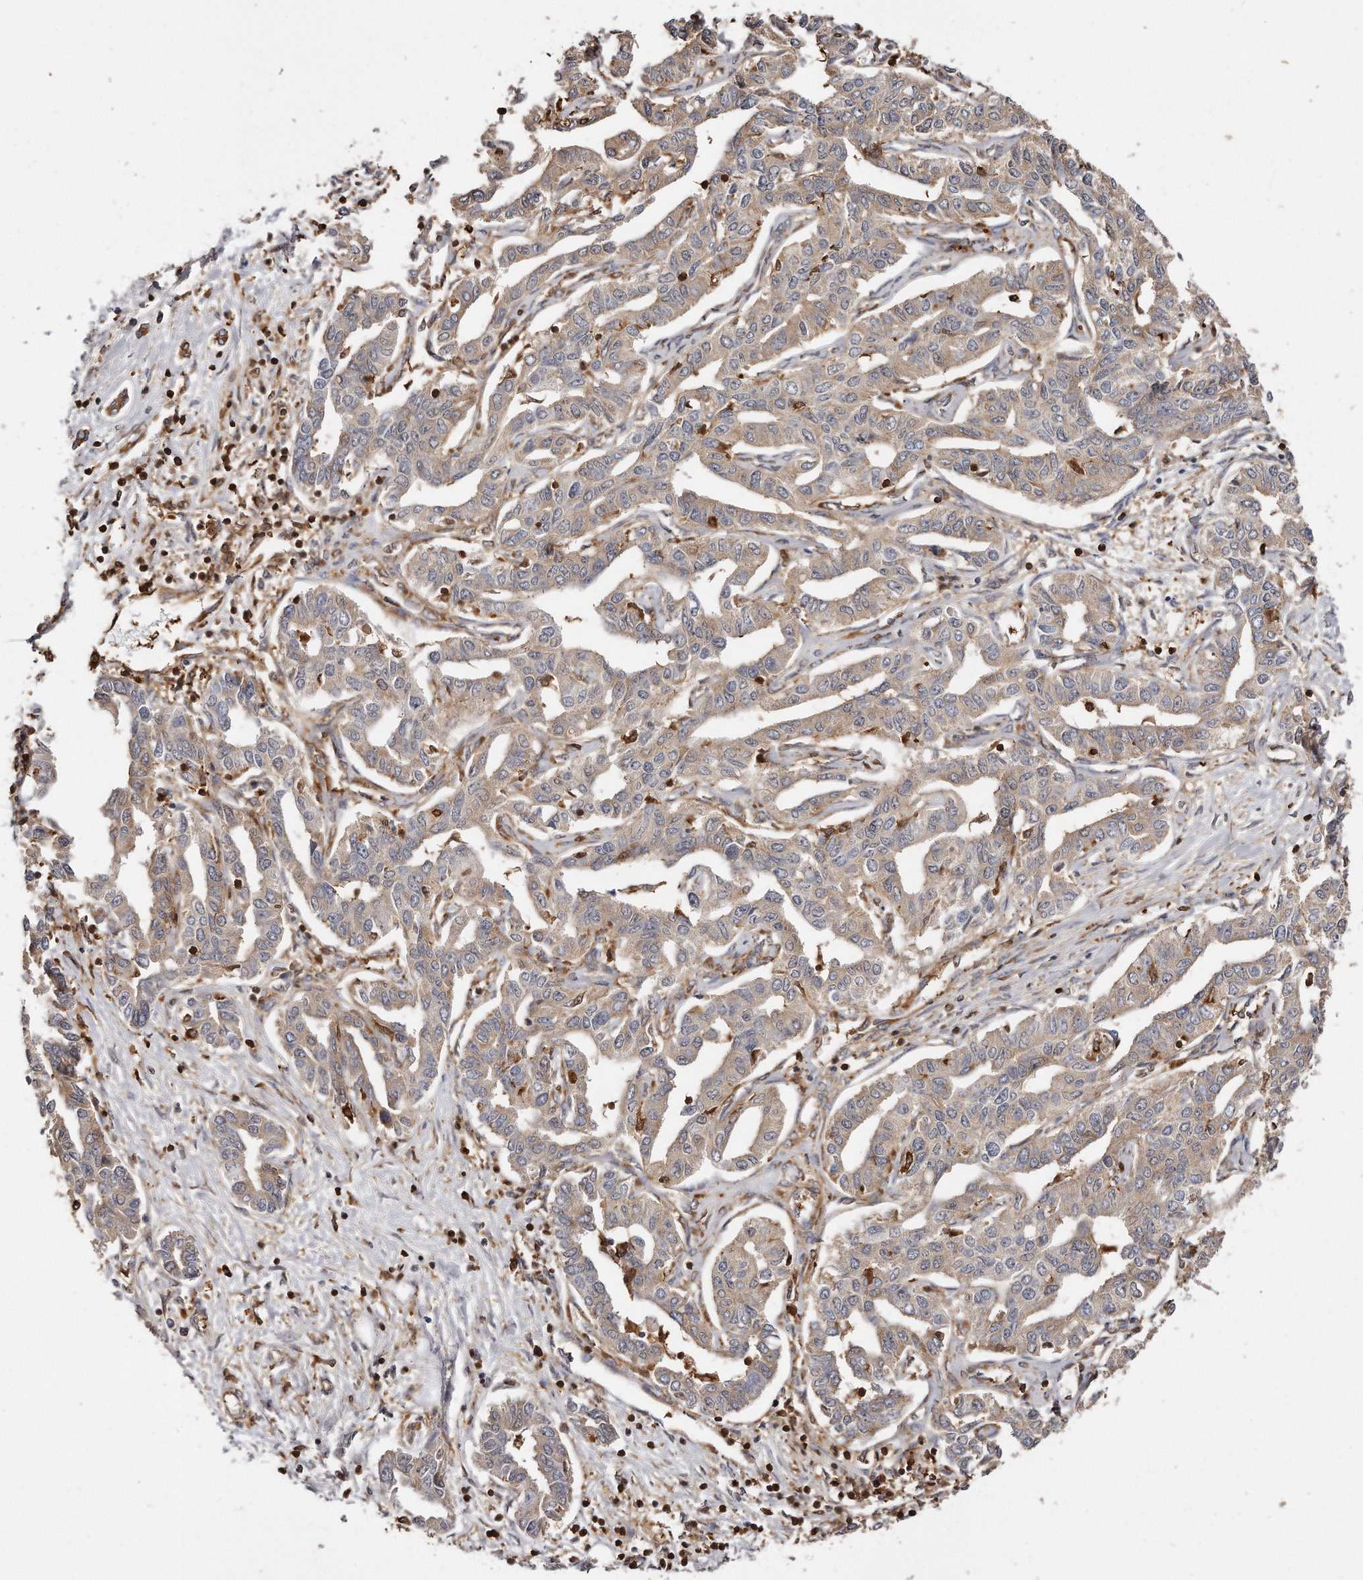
{"staining": {"intensity": "weak", "quantity": "<25%", "location": "cytoplasmic/membranous"}, "tissue": "liver cancer", "cell_type": "Tumor cells", "image_type": "cancer", "snomed": [{"axis": "morphology", "description": "Cholangiocarcinoma"}, {"axis": "topography", "description": "Liver"}], "caption": "Immunohistochemistry (IHC) image of human liver cholangiocarcinoma stained for a protein (brown), which shows no expression in tumor cells.", "gene": "CAP1", "patient": {"sex": "male", "age": 59}}